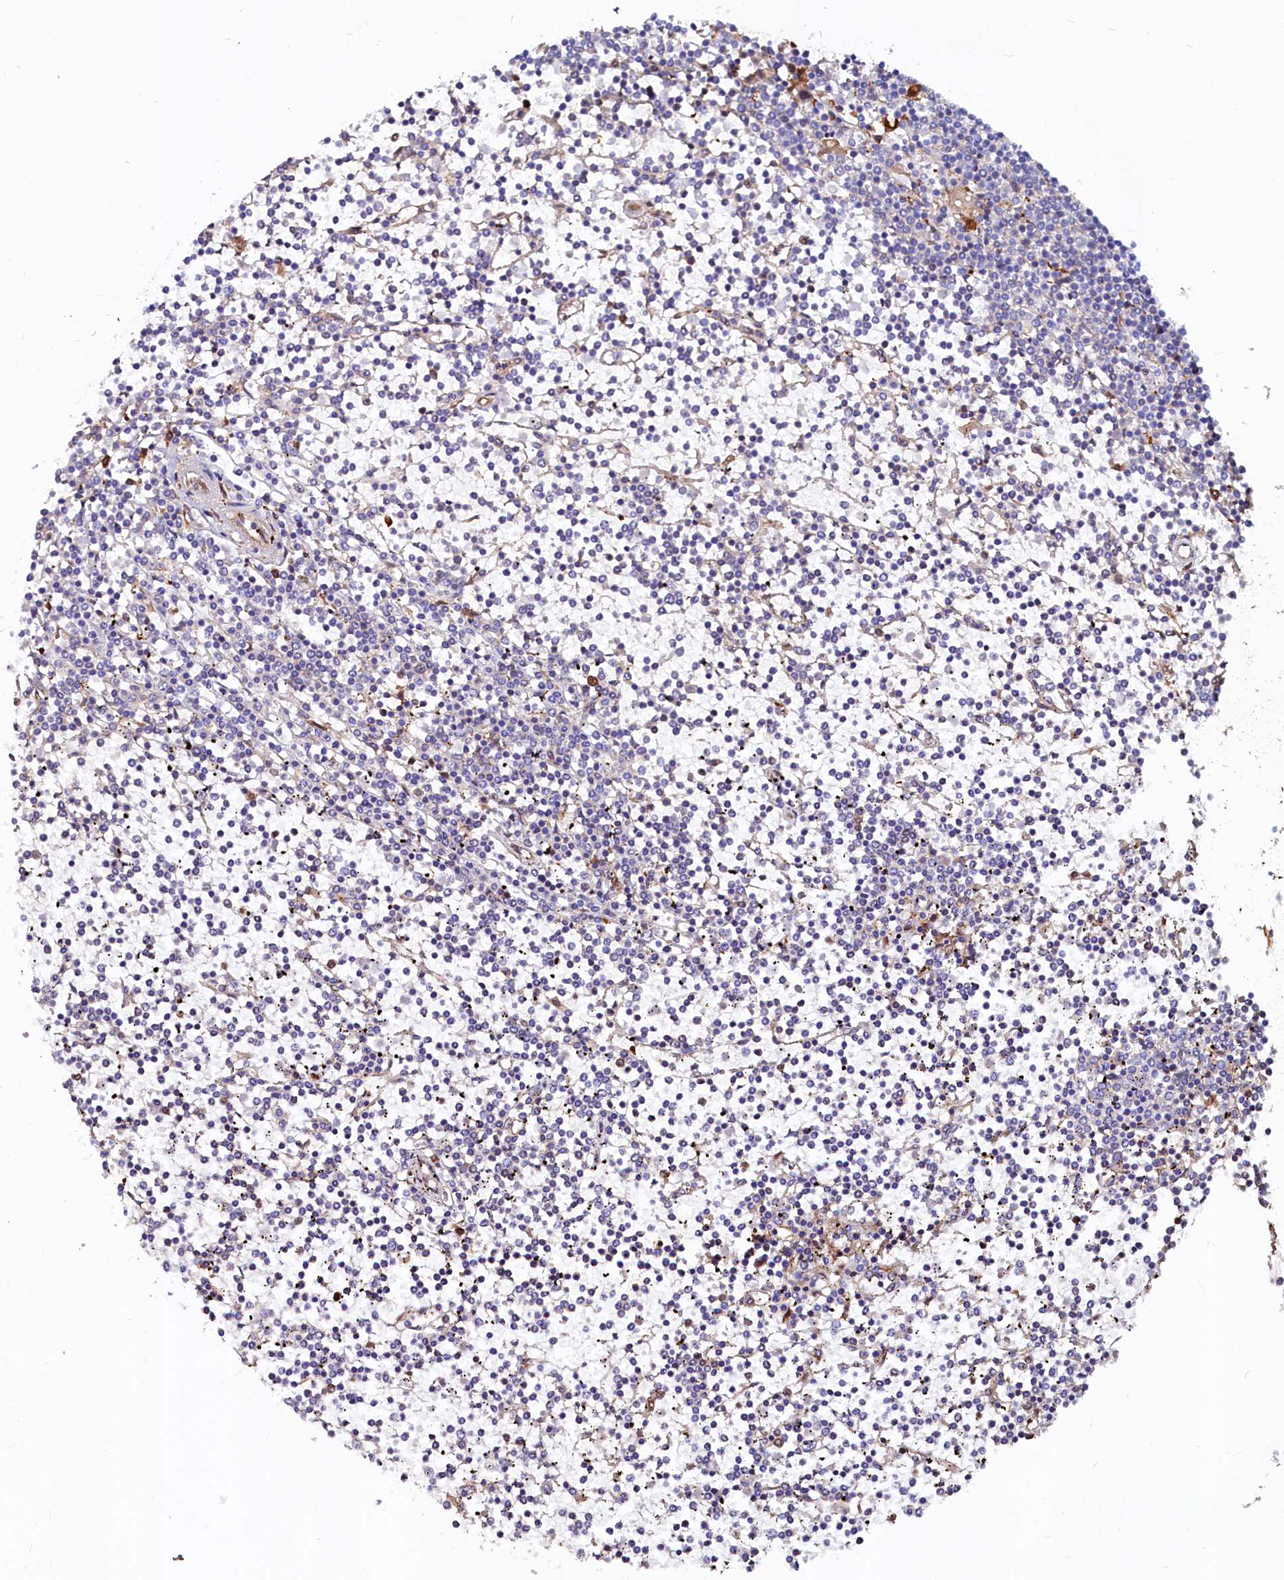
{"staining": {"intensity": "negative", "quantity": "none", "location": "none"}, "tissue": "lymphoma", "cell_type": "Tumor cells", "image_type": "cancer", "snomed": [{"axis": "morphology", "description": "Malignant lymphoma, non-Hodgkin's type, Low grade"}, {"axis": "topography", "description": "Spleen"}], "caption": "DAB (3,3'-diaminobenzidine) immunohistochemical staining of lymphoma displays no significant staining in tumor cells. (Immunohistochemistry (ihc), brightfield microscopy, high magnification).", "gene": "ASTE1", "patient": {"sex": "female", "age": 19}}